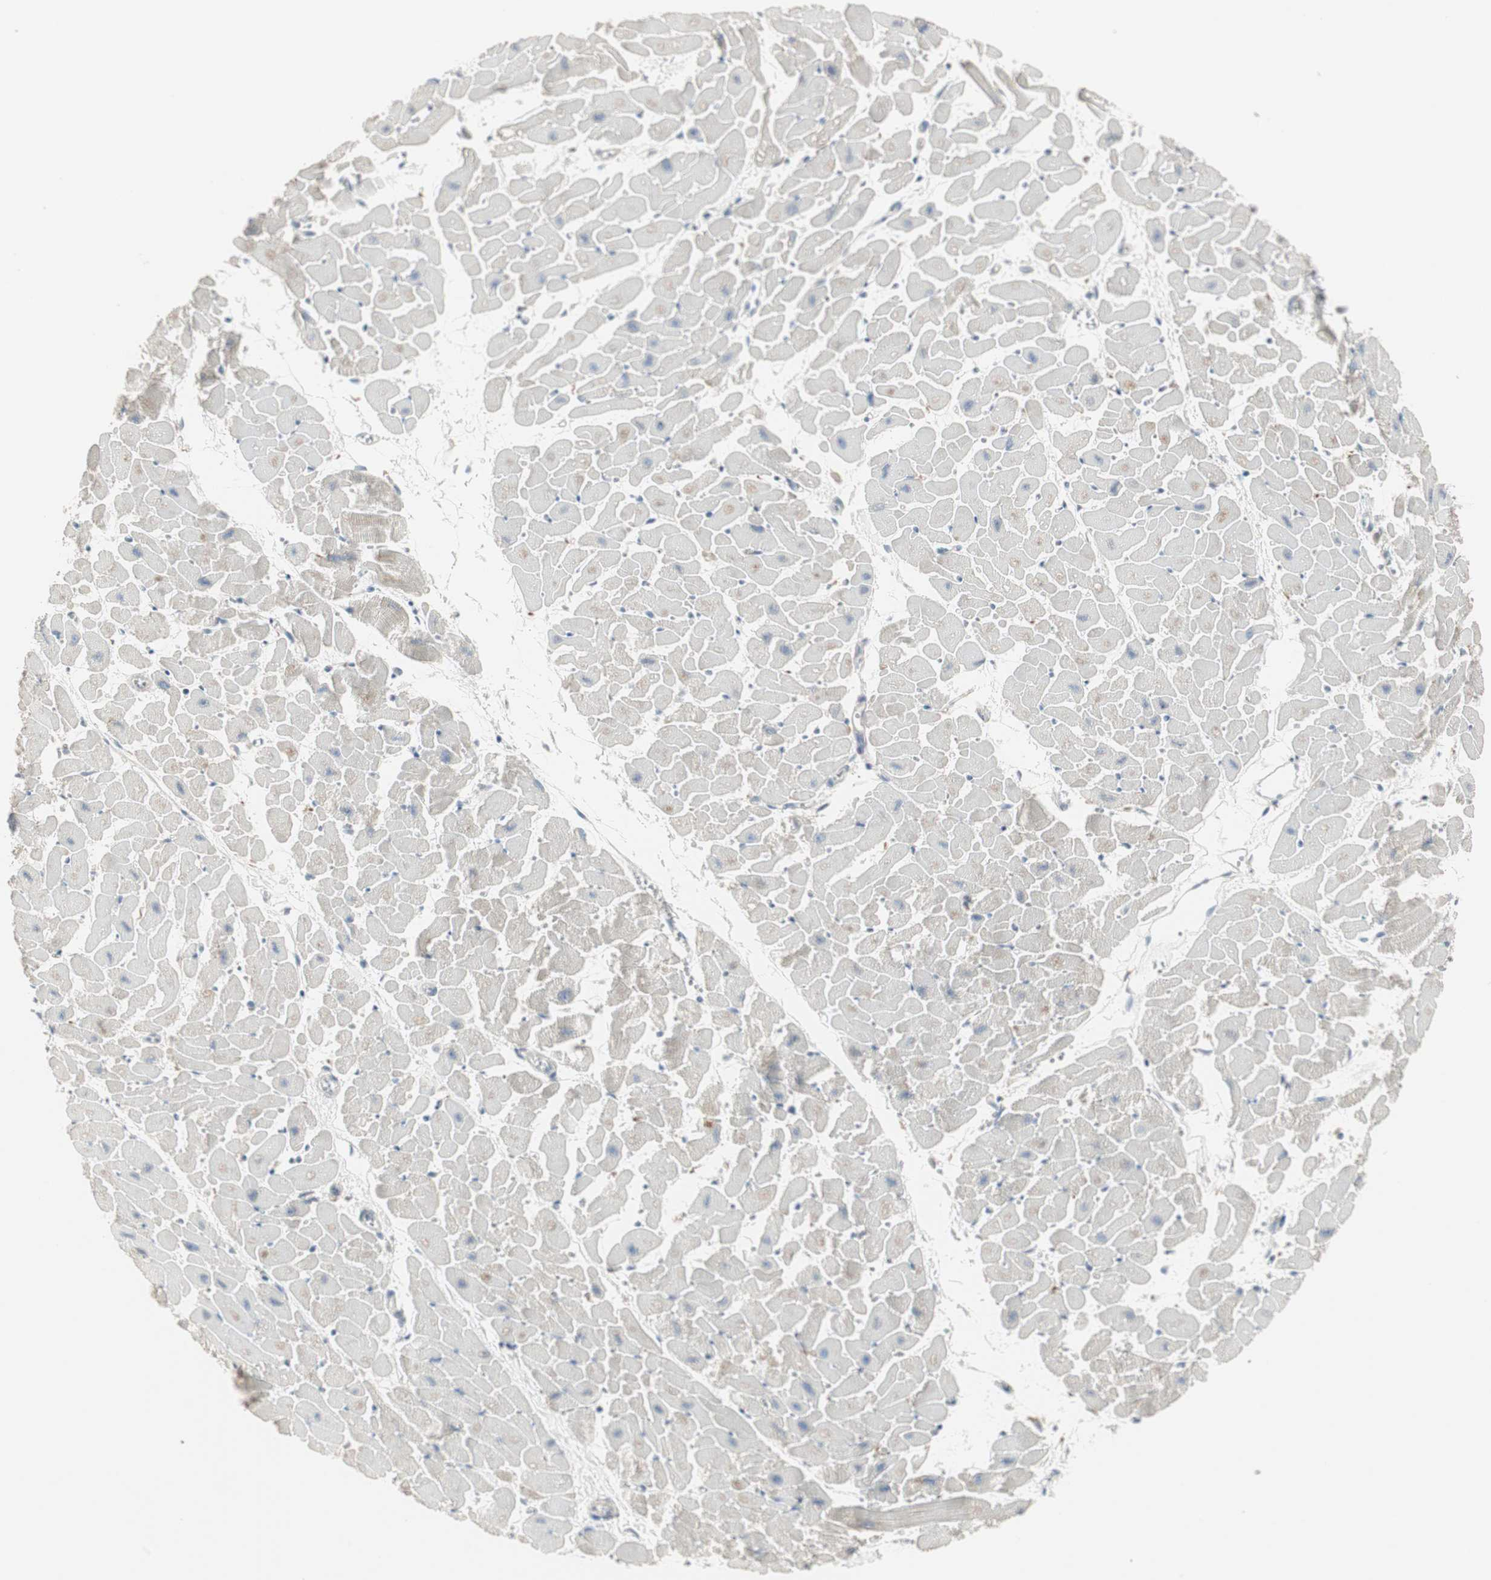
{"staining": {"intensity": "negative", "quantity": "none", "location": "none"}, "tissue": "heart muscle", "cell_type": "Cardiomyocytes", "image_type": "normal", "snomed": [{"axis": "morphology", "description": "Normal tissue, NOS"}, {"axis": "topography", "description": "Heart"}], "caption": "Photomicrograph shows no significant protein expression in cardiomyocytes of unremarkable heart muscle. (Brightfield microscopy of DAB immunohistochemistry at high magnification).", "gene": "ZFP36", "patient": {"sex": "female", "age": 19}}